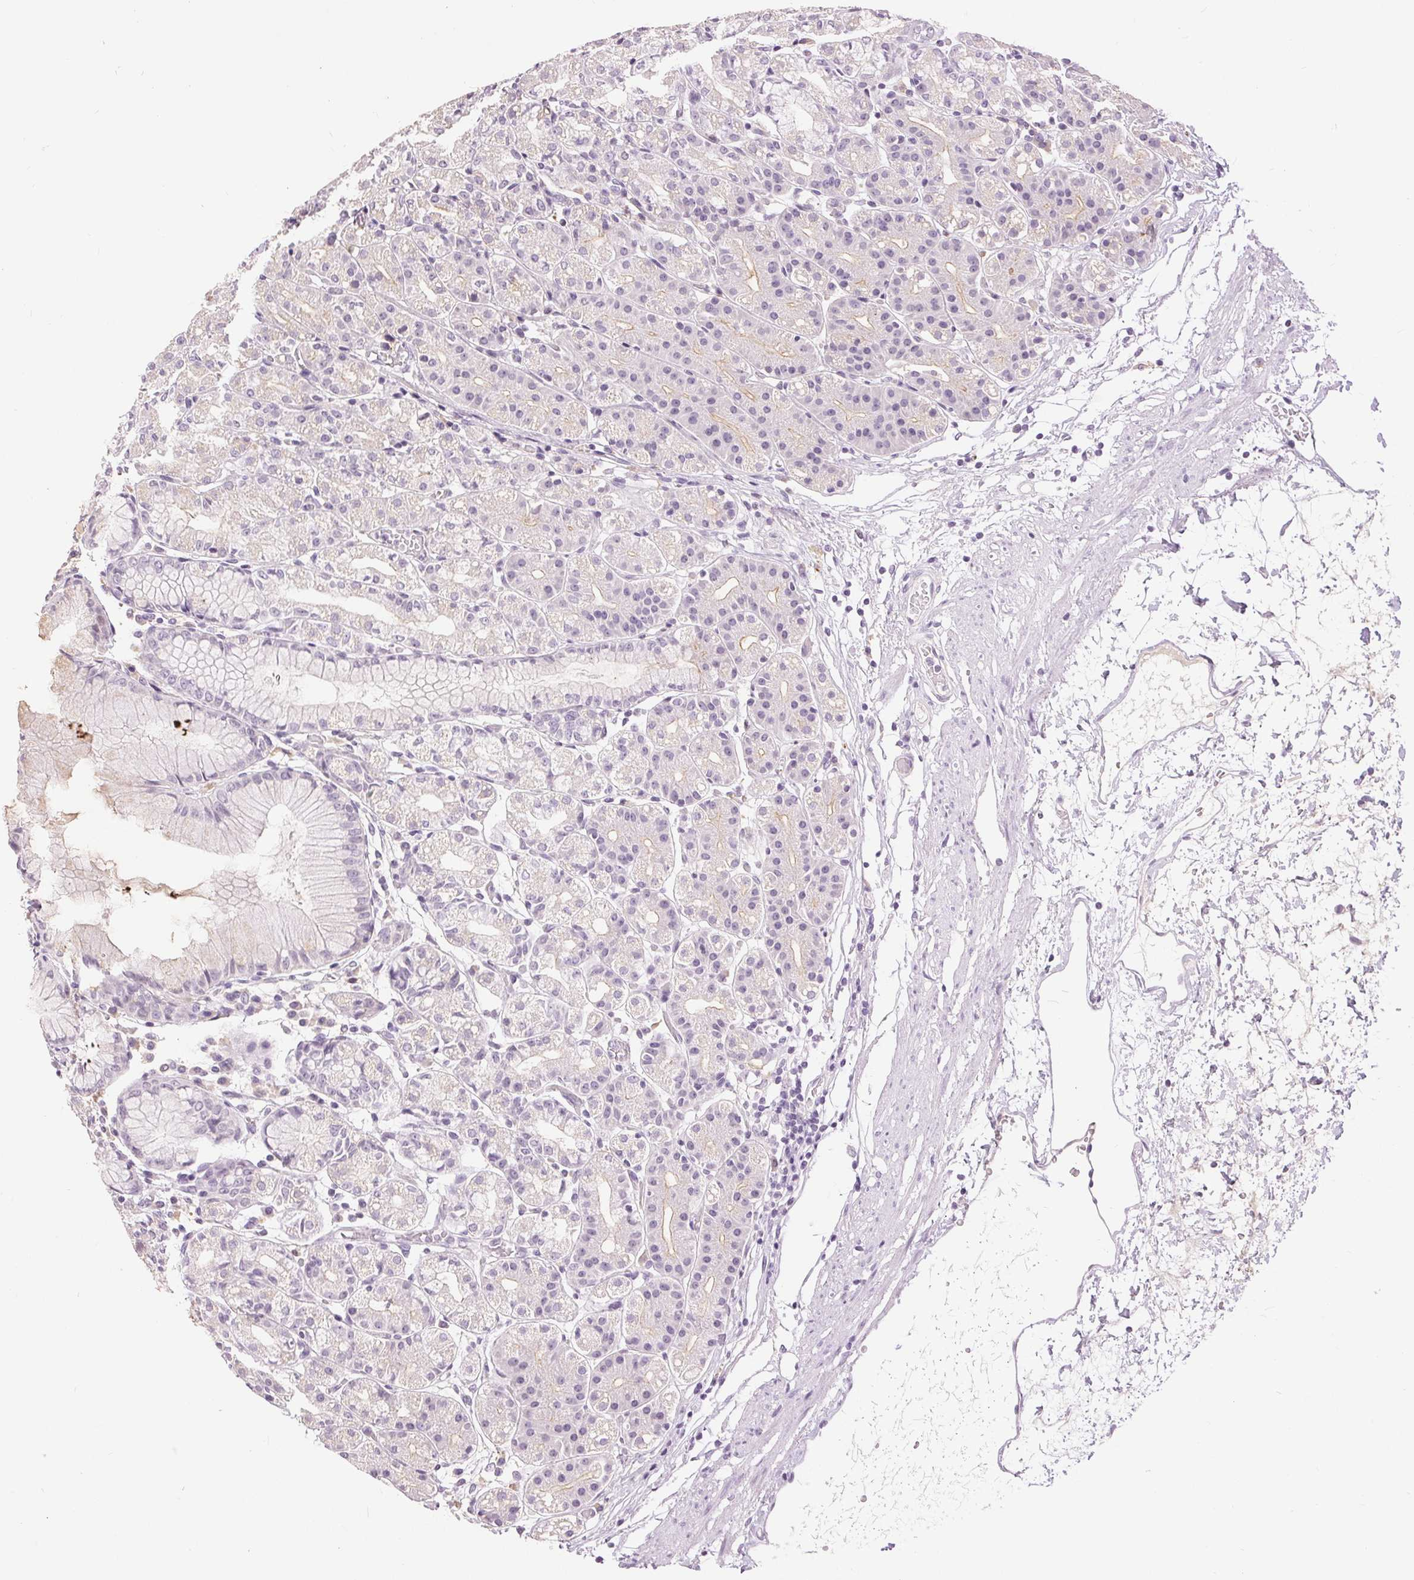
{"staining": {"intensity": "weak", "quantity": "<25%", "location": "cytoplasmic/membranous"}, "tissue": "stomach", "cell_type": "Glandular cells", "image_type": "normal", "snomed": [{"axis": "morphology", "description": "Normal tissue, NOS"}, {"axis": "topography", "description": "Stomach"}], "caption": "Immunohistochemistry (IHC) of normal human stomach demonstrates no expression in glandular cells. (Stains: DAB IHC with hematoxylin counter stain, Microscopy: brightfield microscopy at high magnification).", "gene": "DSG3", "patient": {"sex": "female", "age": 57}}